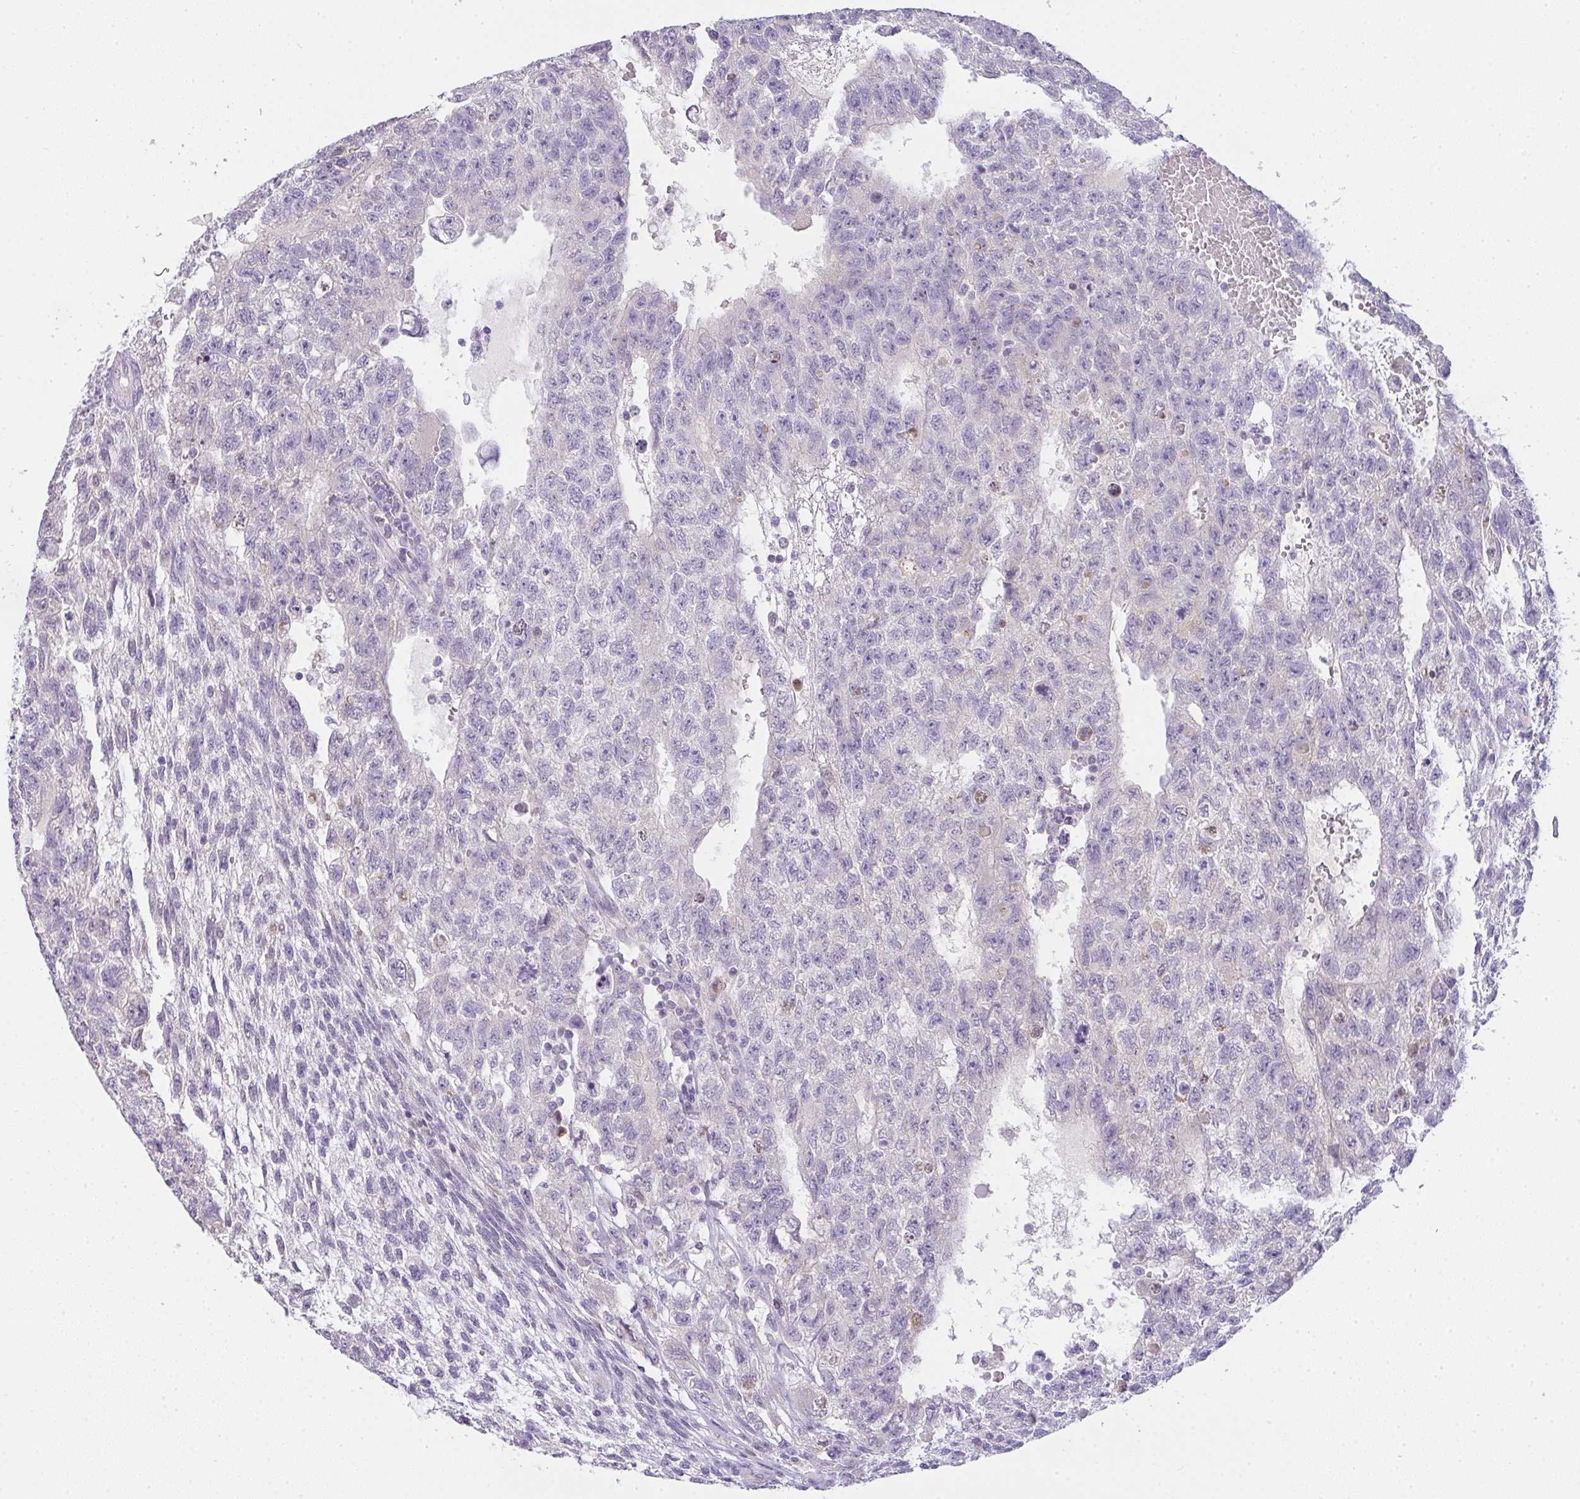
{"staining": {"intensity": "negative", "quantity": "none", "location": "none"}, "tissue": "testis cancer", "cell_type": "Tumor cells", "image_type": "cancer", "snomed": [{"axis": "morphology", "description": "Carcinoma, Embryonal, NOS"}, {"axis": "topography", "description": "Testis"}], "caption": "A micrograph of human testis cancer is negative for staining in tumor cells.", "gene": "COX7B", "patient": {"sex": "male", "age": 26}}